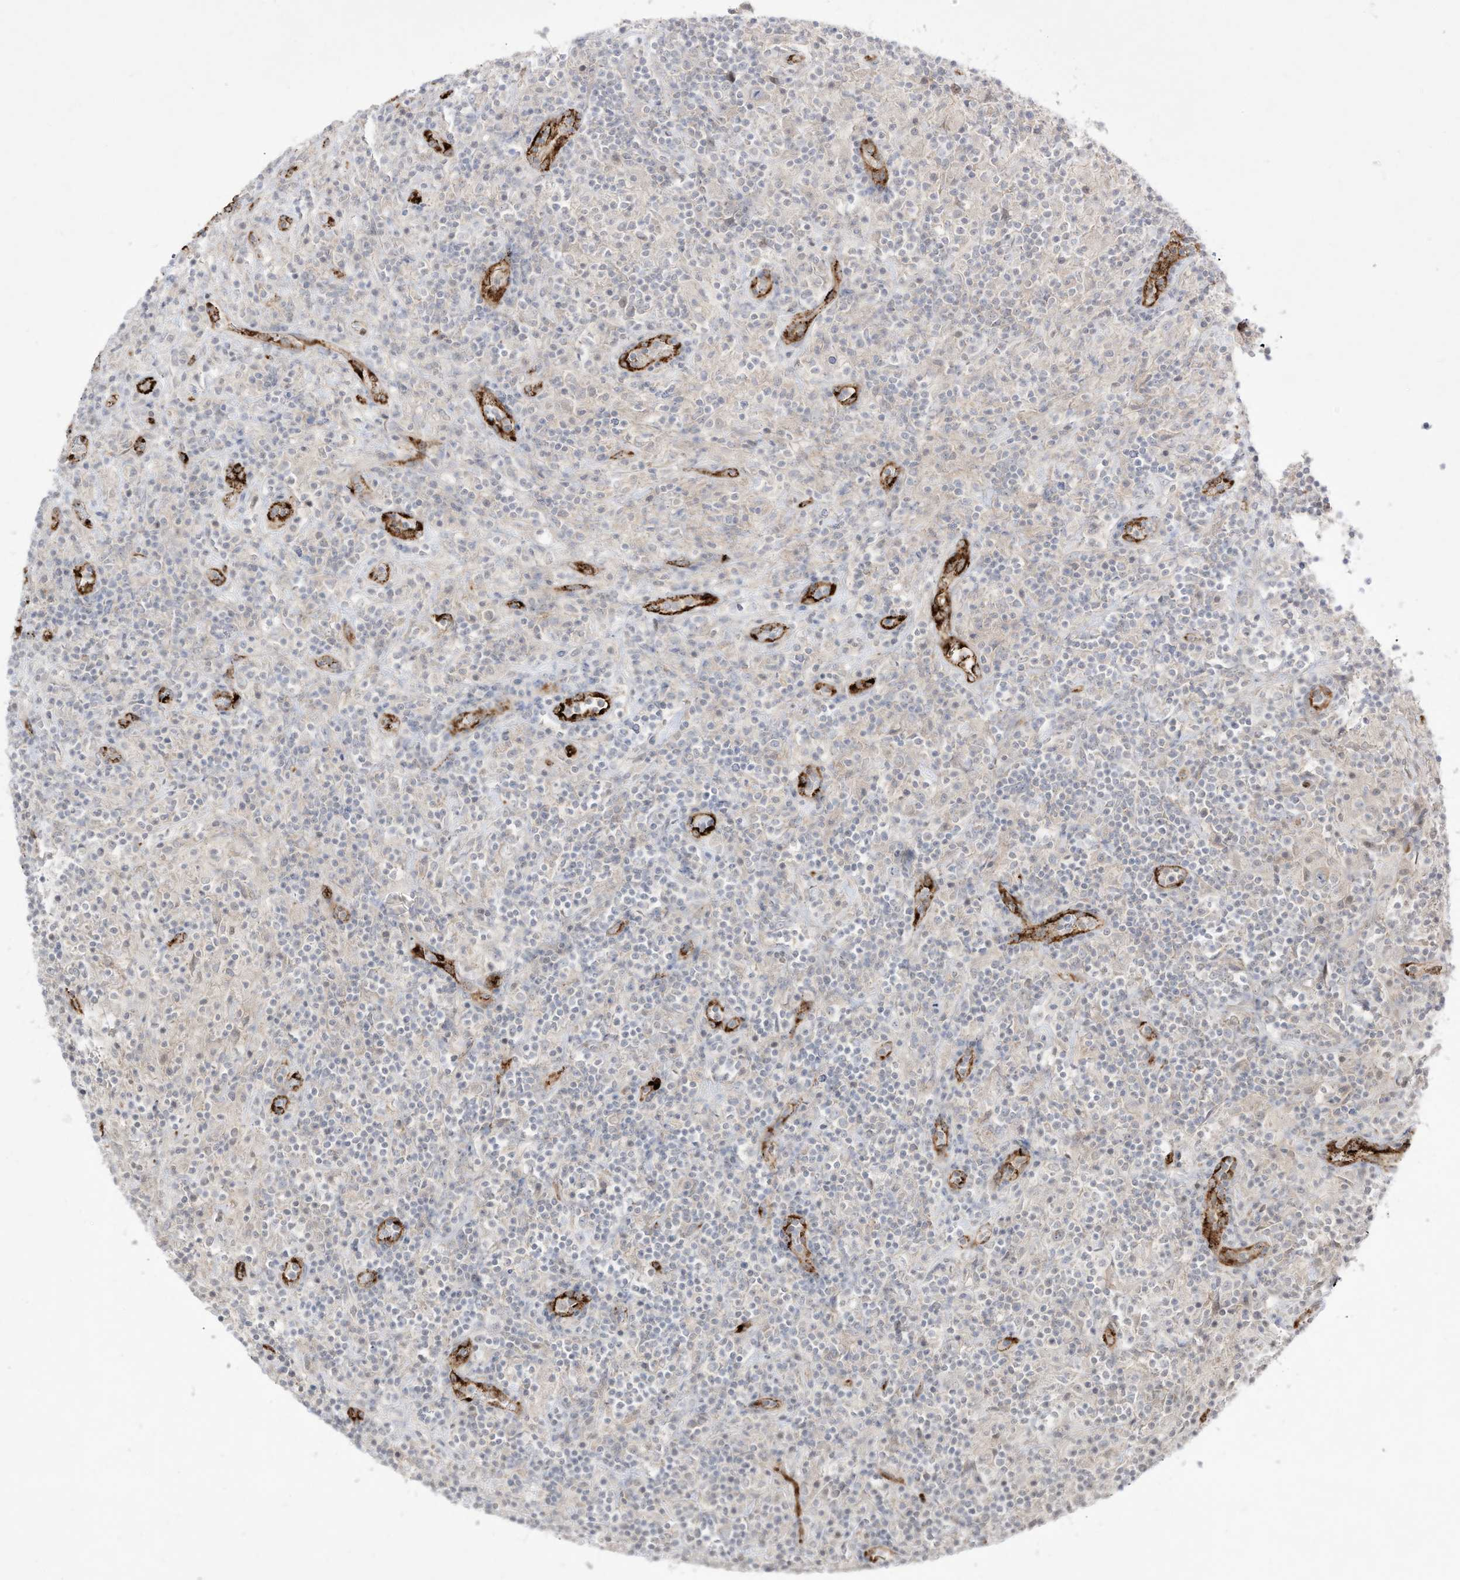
{"staining": {"intensity": "negative", "quantity": "none", "location": "none"}, "tissue": "lymphoma", "cell_type": "Tumor cells", "image_type": "cancer", "snomed": [{"axis": "morphology", "description": "Hodgkin's disease, NOS"}, {"axis": "topography", "description": "Lymph node"}], "caption": "Immunohistochemistry (IHC) photomicrograph of neoplastic tissue: lymphoma stained with DAB (3,3'-diaminobenzidine) demonstrates no significant protein positivity in tumor cells.", "gene": "ZGRF1", "patient": {"sex": "male", "age": 70}}